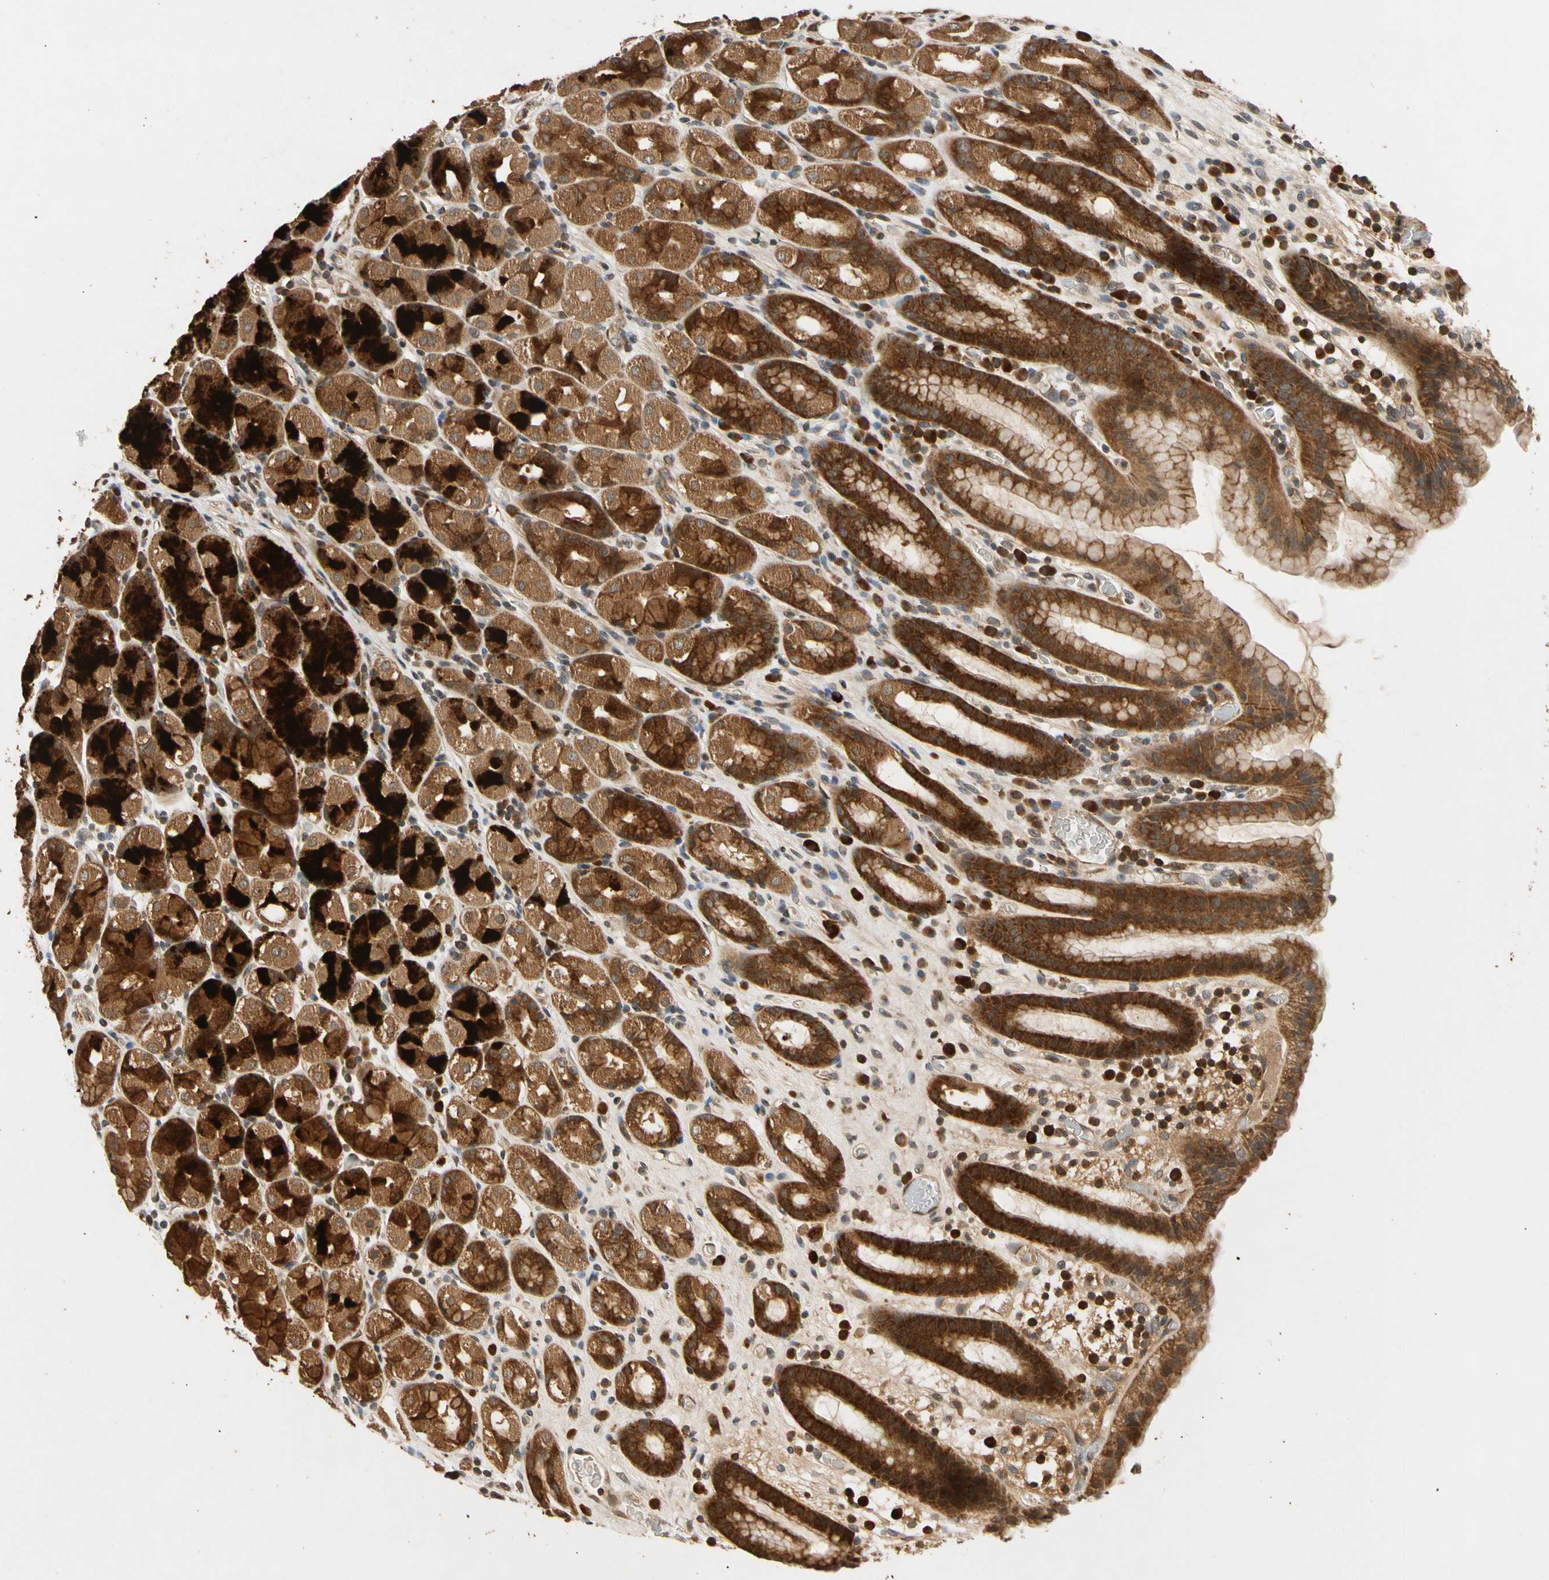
{"staining": {"intensity": "strong", "quantity": ">75%", "location": "cytoplasmic/membranous"}, "tissue": "stomach", "cell_type": "Glandular cells", "image_type": "normal", "snomed": [{"axis": "morphology", "description": "Normal tissue, NOS"}, {"axis": "topography", "description": "Stomach, upper"}], "caption": "Immunohistochemical staining of normal stomach demonstrates strong cytoplasmic/membranous protein positivity in approximately >75% of glandular cells. Immunohistochemistry stains the protein in brown and the nuclei are stained blue.", "gene": "MRPS22", "patient": {"sex": "male", "age": 68}}